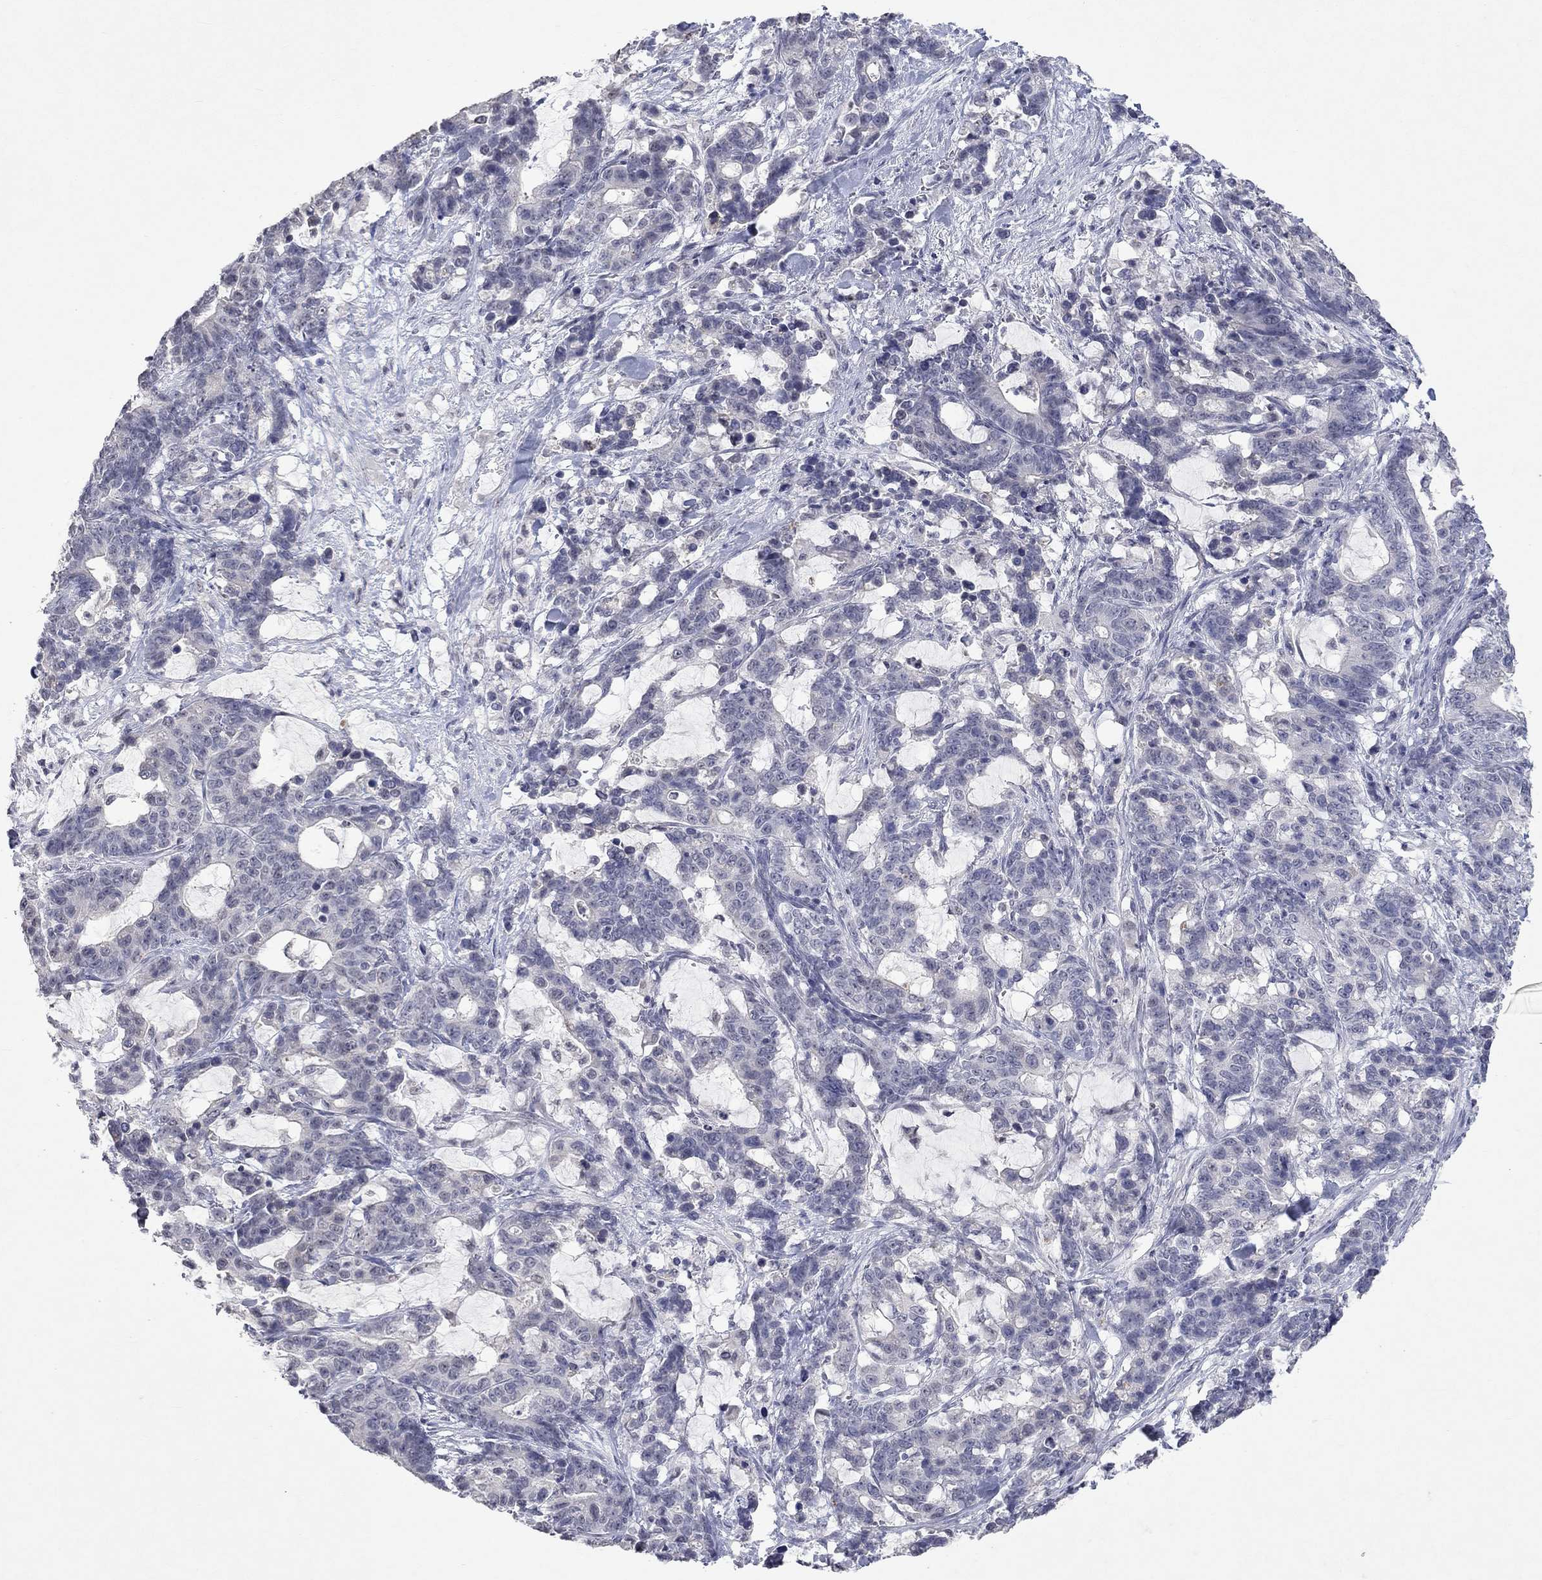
{"staining": {"intensity": "negative", "quantity": "none", "location": "none"}, "tissue": "stomach cancer", "cell_type": "Tumor cells", "image_type": "cancer", "snomed": [{"axis": "morphology", "description": "Normal tissue, NOS"}, {"axis": "morphology", "description": "Adenocarcinoma, NOS"}, {"axis": "topography", "description": "Stomach"}], "caption": "Stomach cancer was stained to show a protein in brown. There is no significant staining in tumor cells.", "gene": "TMEM143", "patient": {"sex": "female", "age": 64}}